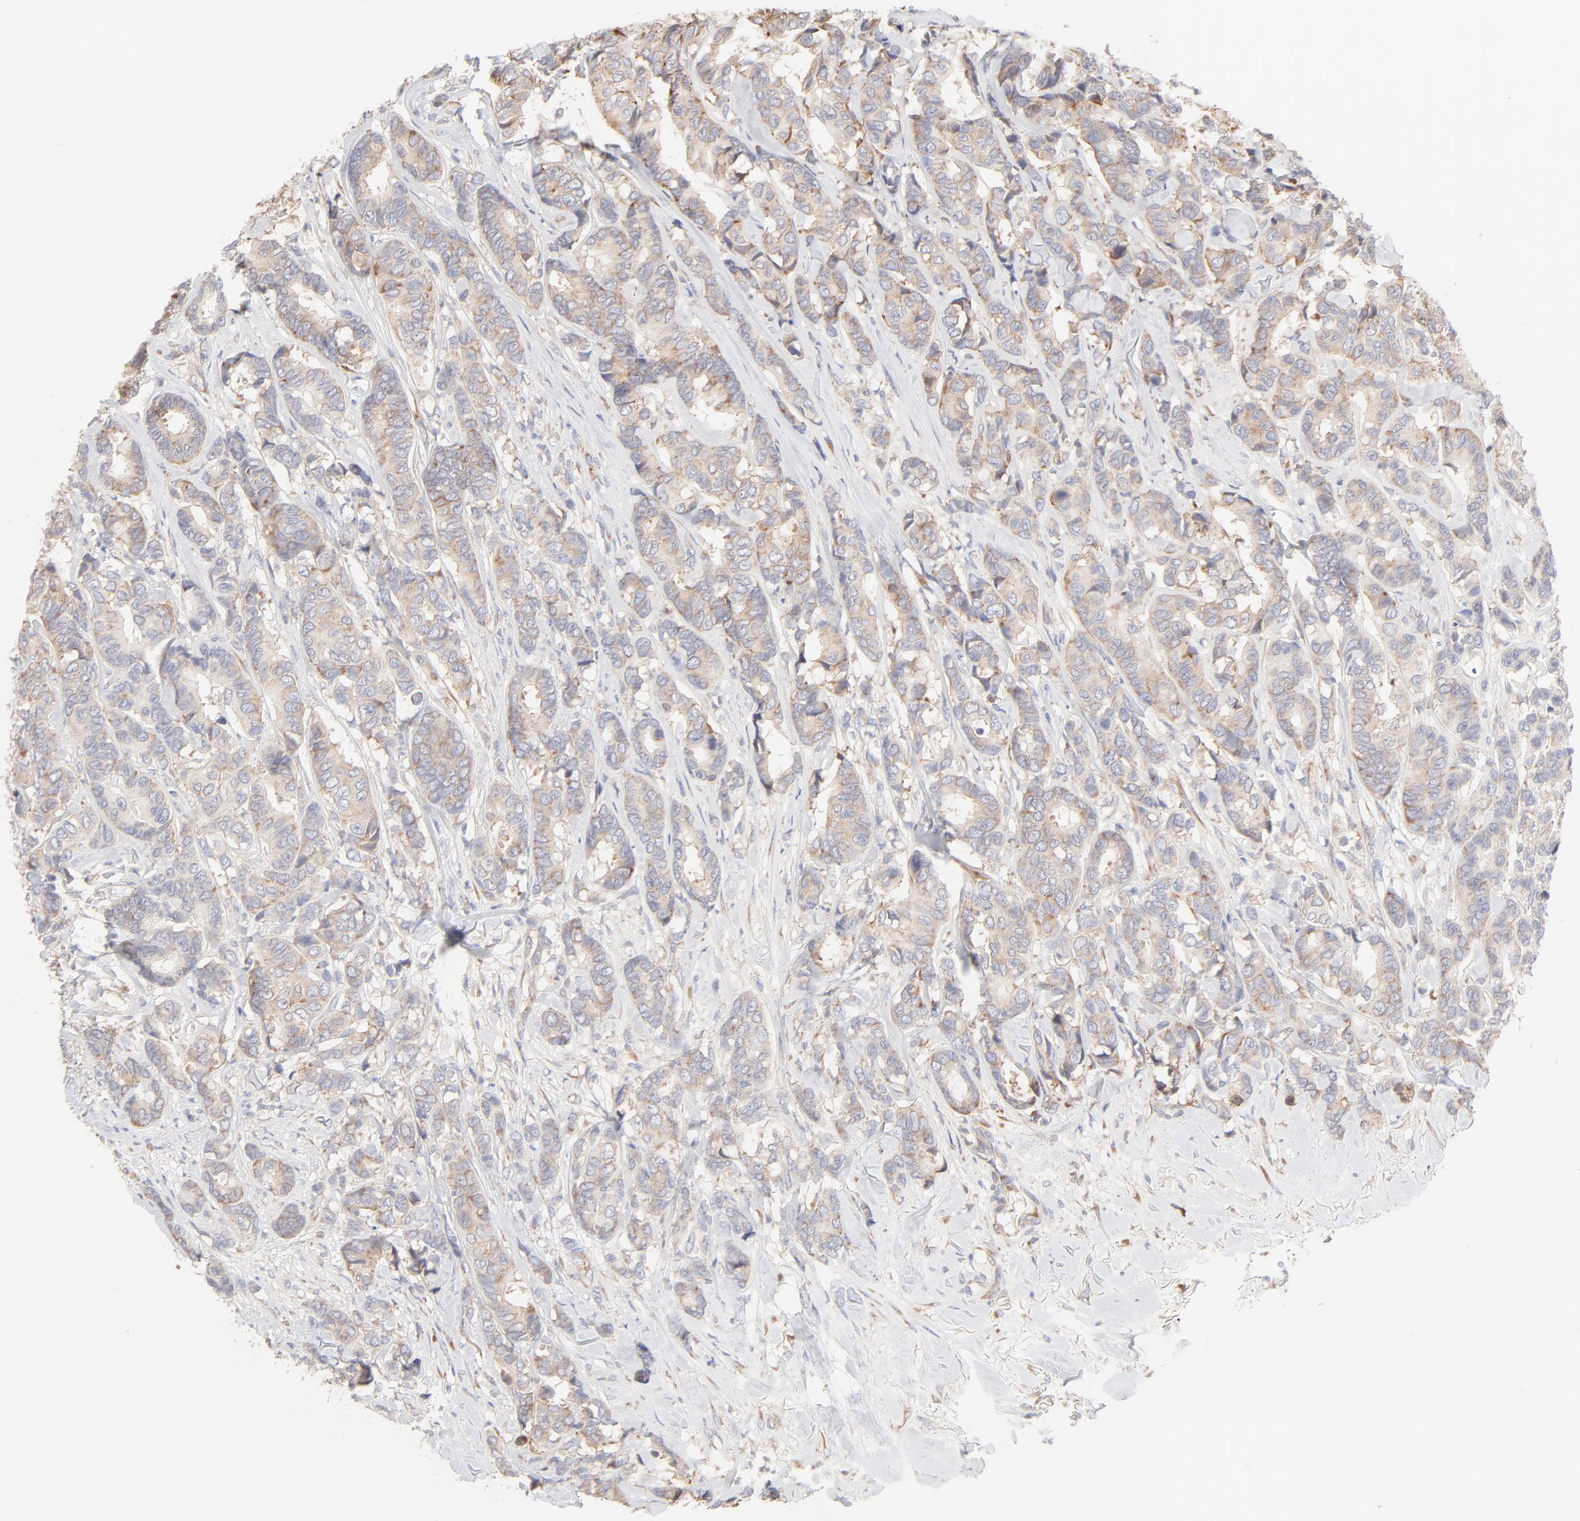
{"staining": {"intensity": "moderate", "quantity": ">75%", "location": "cytoplasmic/membranous"}, "tissue": "breast cancer", "cell_type": "Tumor cells", "image_type": "cancer", "snomed": [{"axis": "morphology", "description": "Duct carcinoma"}, {"axis": "topography", "description": "Breast"}], "caption": "Protein expression analysis of invasive ductal carcinoma (breast) demonstrates moderate cytoplasmic/membranous expression in approximately >75% of tumor cells. (Brightfield microscopy of DAB IHC at high magnification).", "gene": "RPS21", "patient": {"sex": "female", "age": 87}}